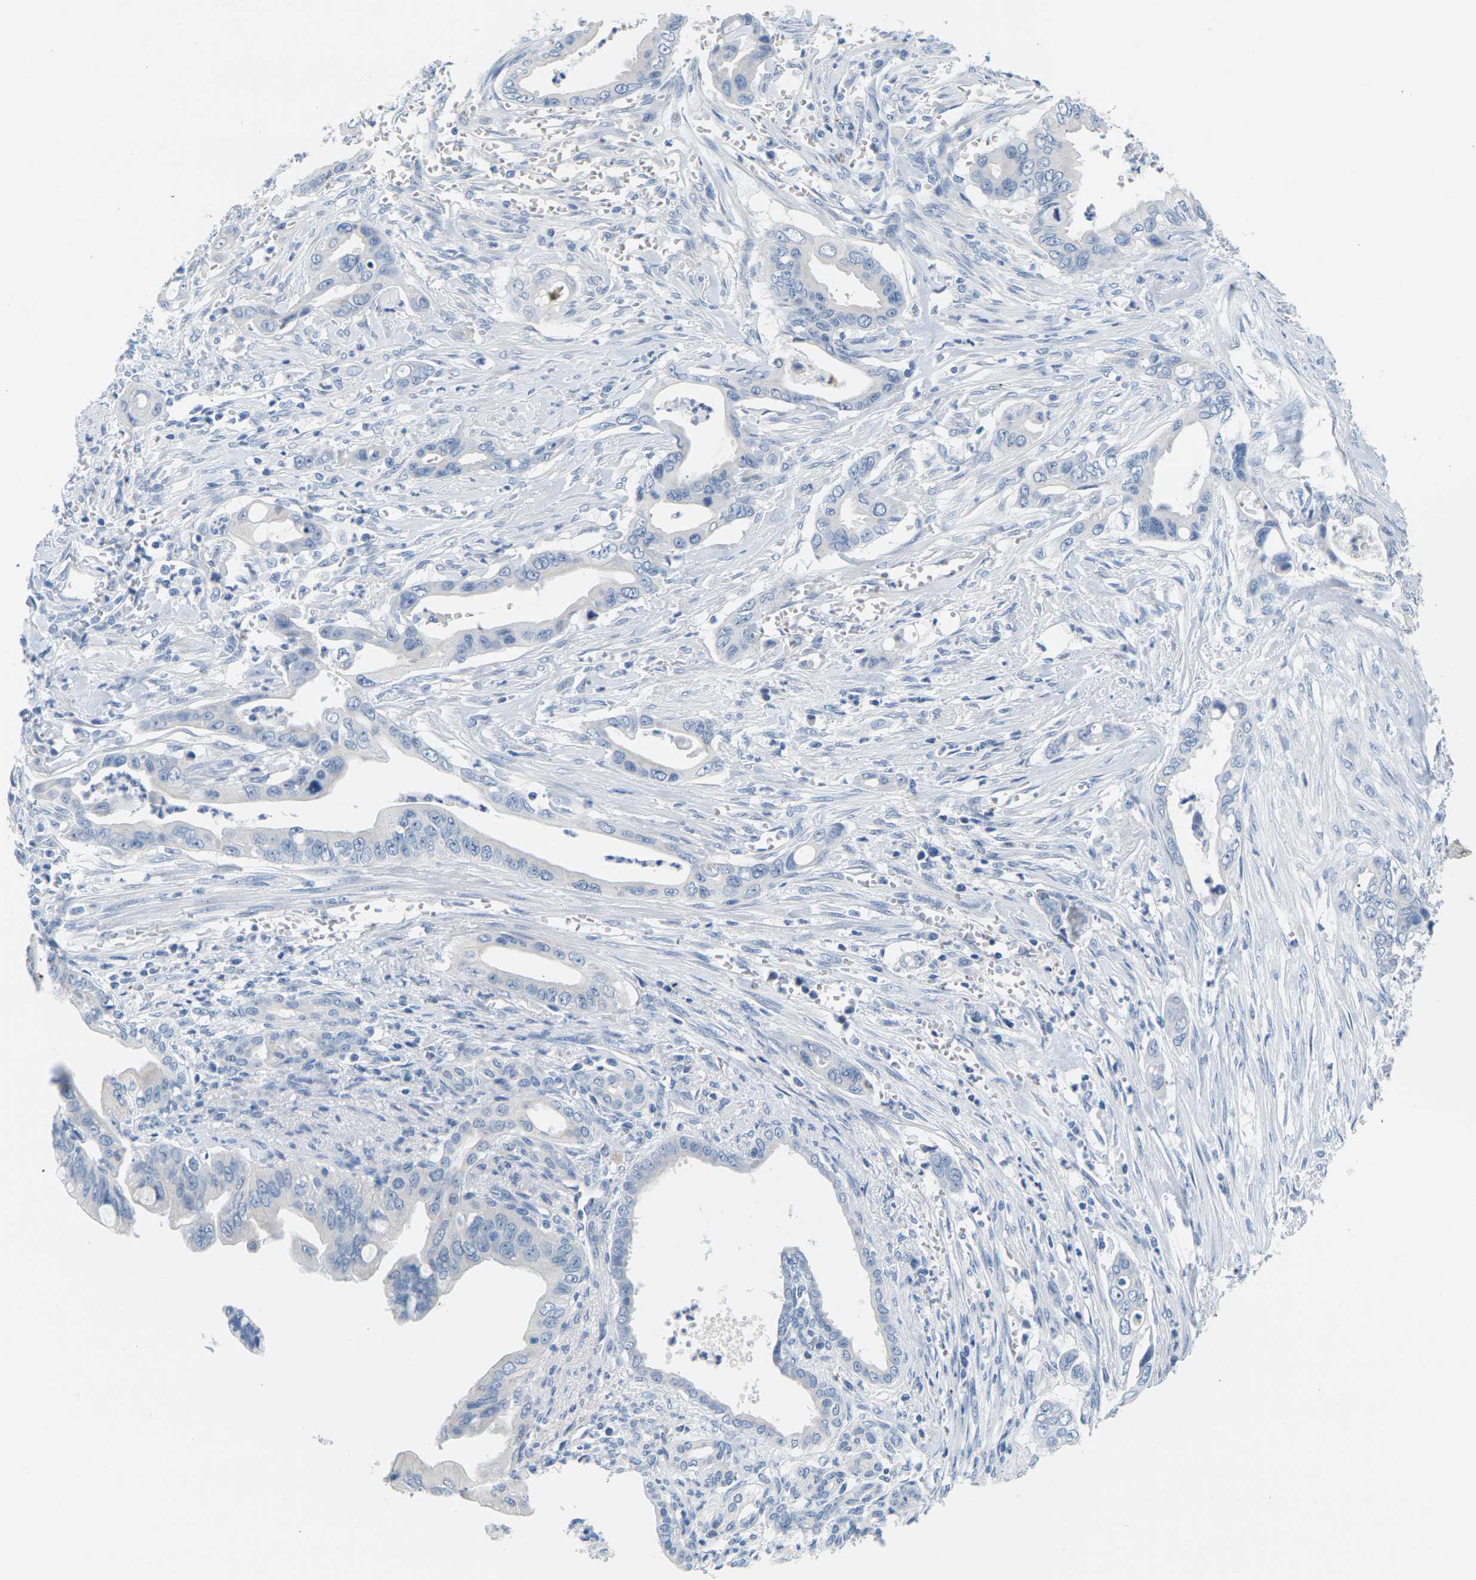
{"staining": {"intensity": "negative", "quantity": "none", "location": "none"}, "tissue": "pancreatic cancer", "cell_type": "Tumor cells", "image_type": "cancer", "snomed": [{"axis": "morphology", "description": "Adenocarcinoma, NOS"}, {"axis": "topography", "description": "Pancreas"}], "caption": "A micrograph of human pancreatic cancer is negative for staining in tumor cells.", "gene": "SLC12A1", "patient": {"sex": "male", "age": 59}}